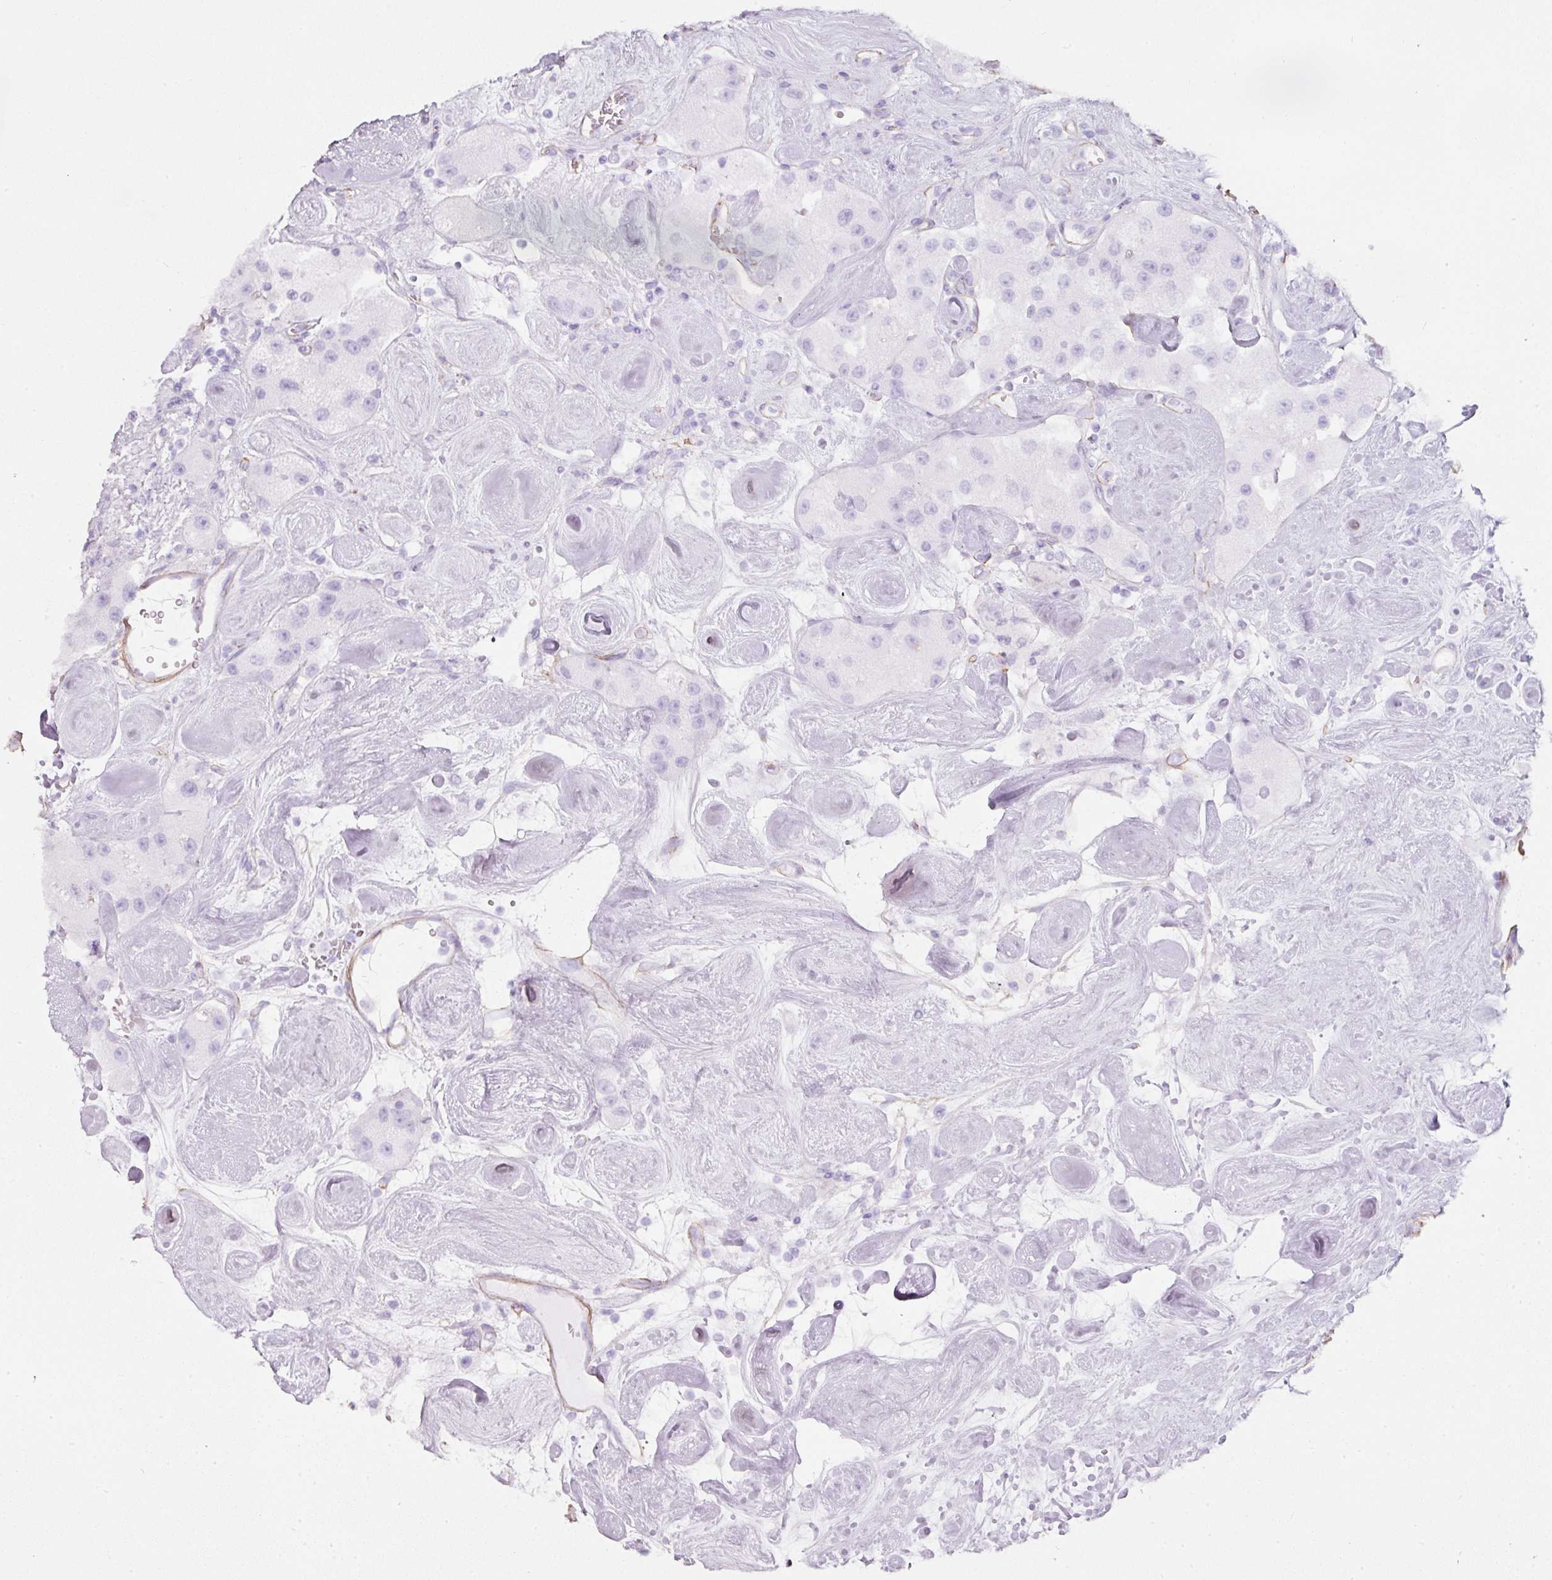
{"staining": {"intensity": "negative", "quantity": "none", "location": "none"}, "tissue": "carcinoid", "cell_type": "Tumor cells", "image_type": "cancer", "snomed": [{"axis": "morphology", "description": "Carcinoid, malignant, NOS"}, {"axis": "topography", "description": "Pancreas"}], "caption": "Tumor cells show no significant staining in carcinoid (malignant).", "gene": "LOXL4", "patient": {"sex": "male", "age": 41}}